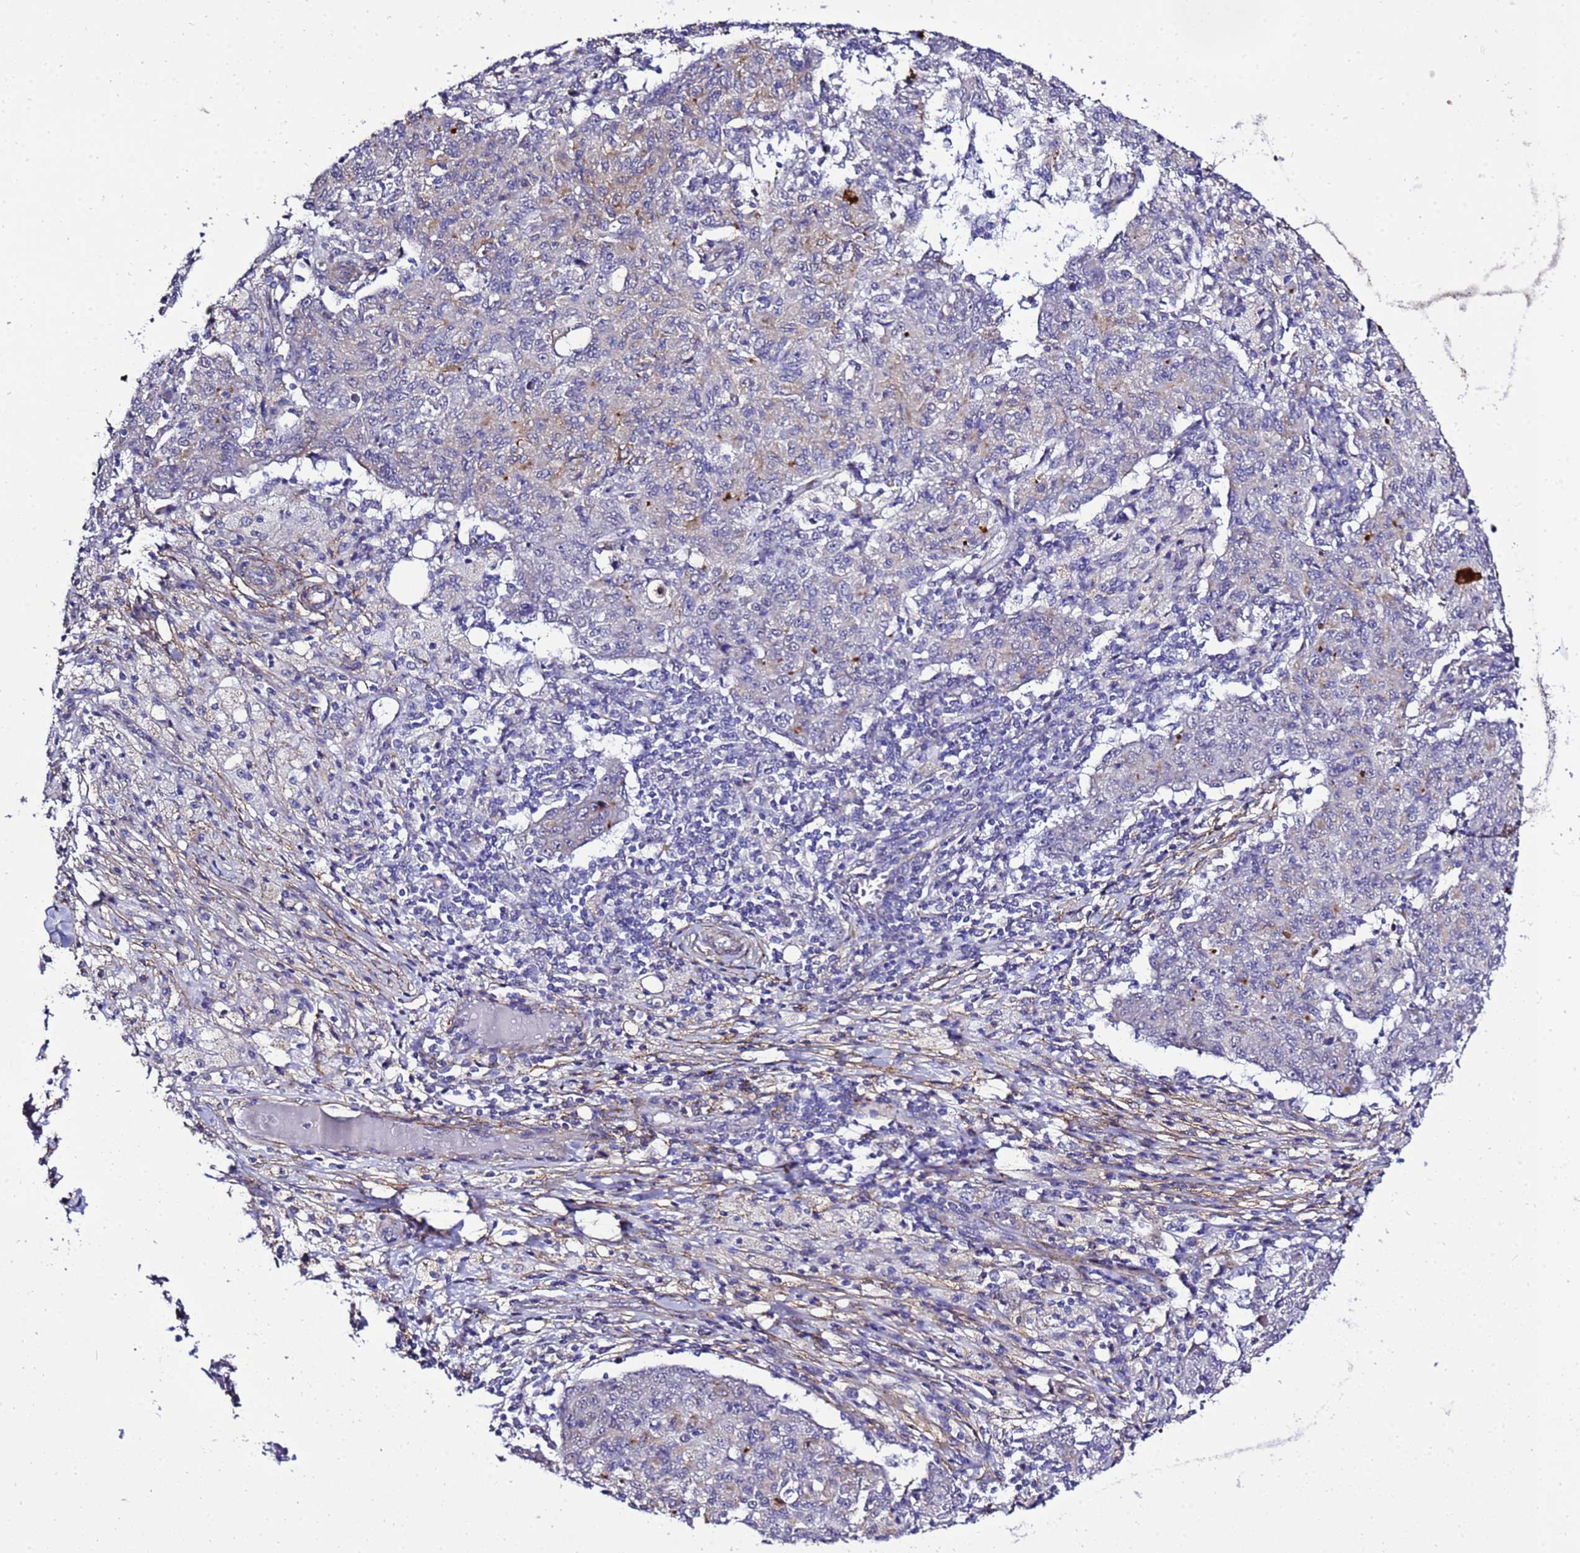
{"staining": {"intensity": "negative", "quantity": "none", "location": "none"}, "tissue": "ovarian cancer", "cell_type": "Tumor cells", "image_type": "cancer", "snomed": [{"axis": "morphology", "description": "Carcinoma, endometroid"}, {"axis": "topography", "description": "Ovary"}], "caption": "This is an immunohistochemistry image of ovarian cancer (endometroid carcinoma). There is no staining in tumor cells.", "gene": "GZF1", "patient": {"sex": "female", "age": 42}}